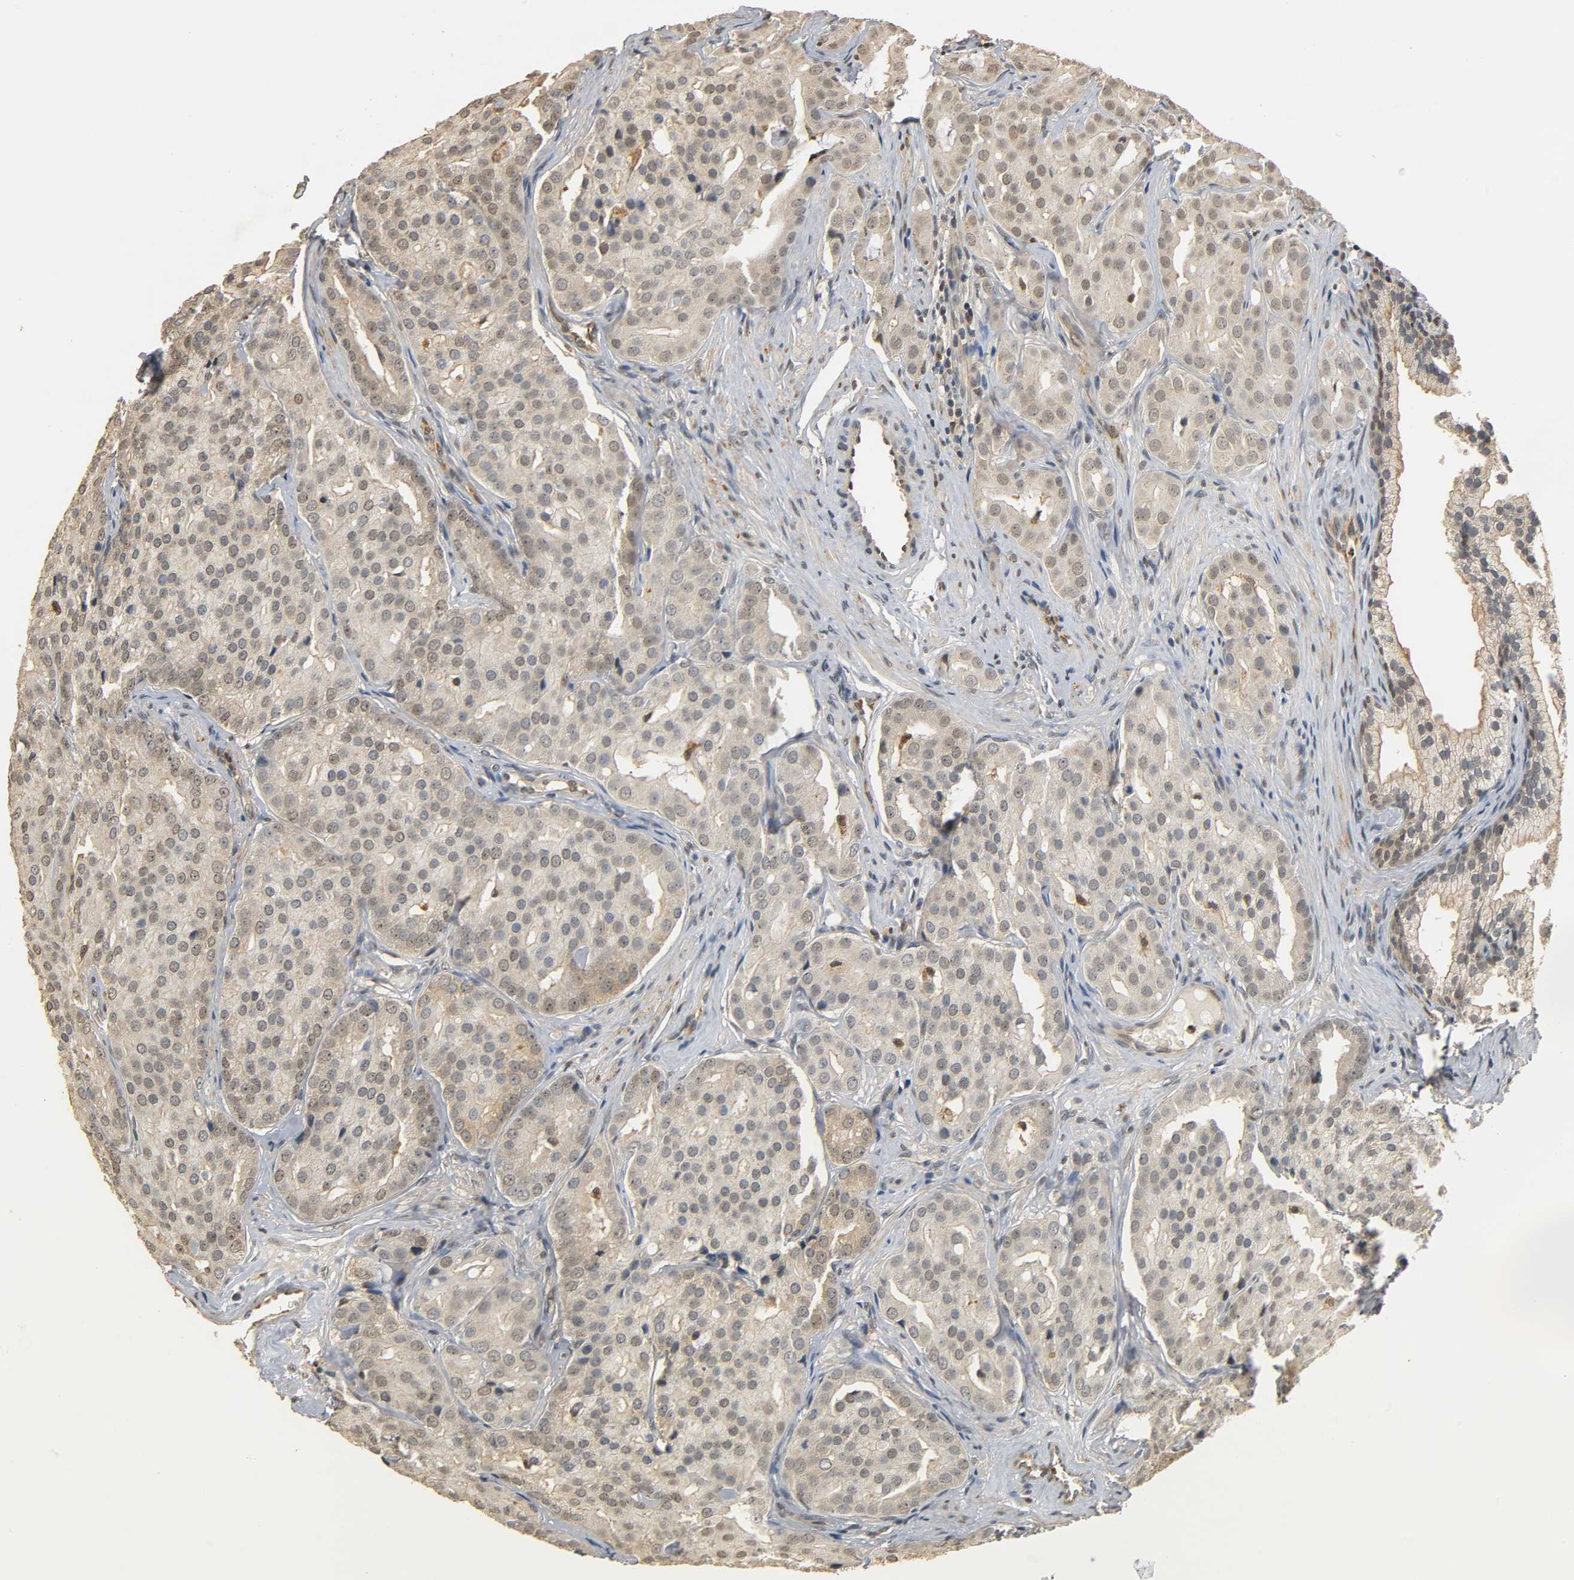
{"staining": {"intensity": "weak", "quantity": ">75%", "location": "cytoplasmic/membranous"}, "tissue": "prostate cancer", "cell_type": "Tumor cells", "image_type": "cancer", "snomed": [{"axis": "morphology", "description": "Adenocarcinoma, High grade"}, {"axis": "topography", "description": "Prostate"}], "caption": "Immunohistochemical staining of human adenocarcinoma (high-grade) (prostate) shows low levels of weak cytoplasmic/membranous positivity in approximately >75% of tumor cells. The protein of interest is shown in brown color, while the nuclei are stained blue.", "gene": "ZFPM2", "patient": {"sex": "male", "age": 64}}